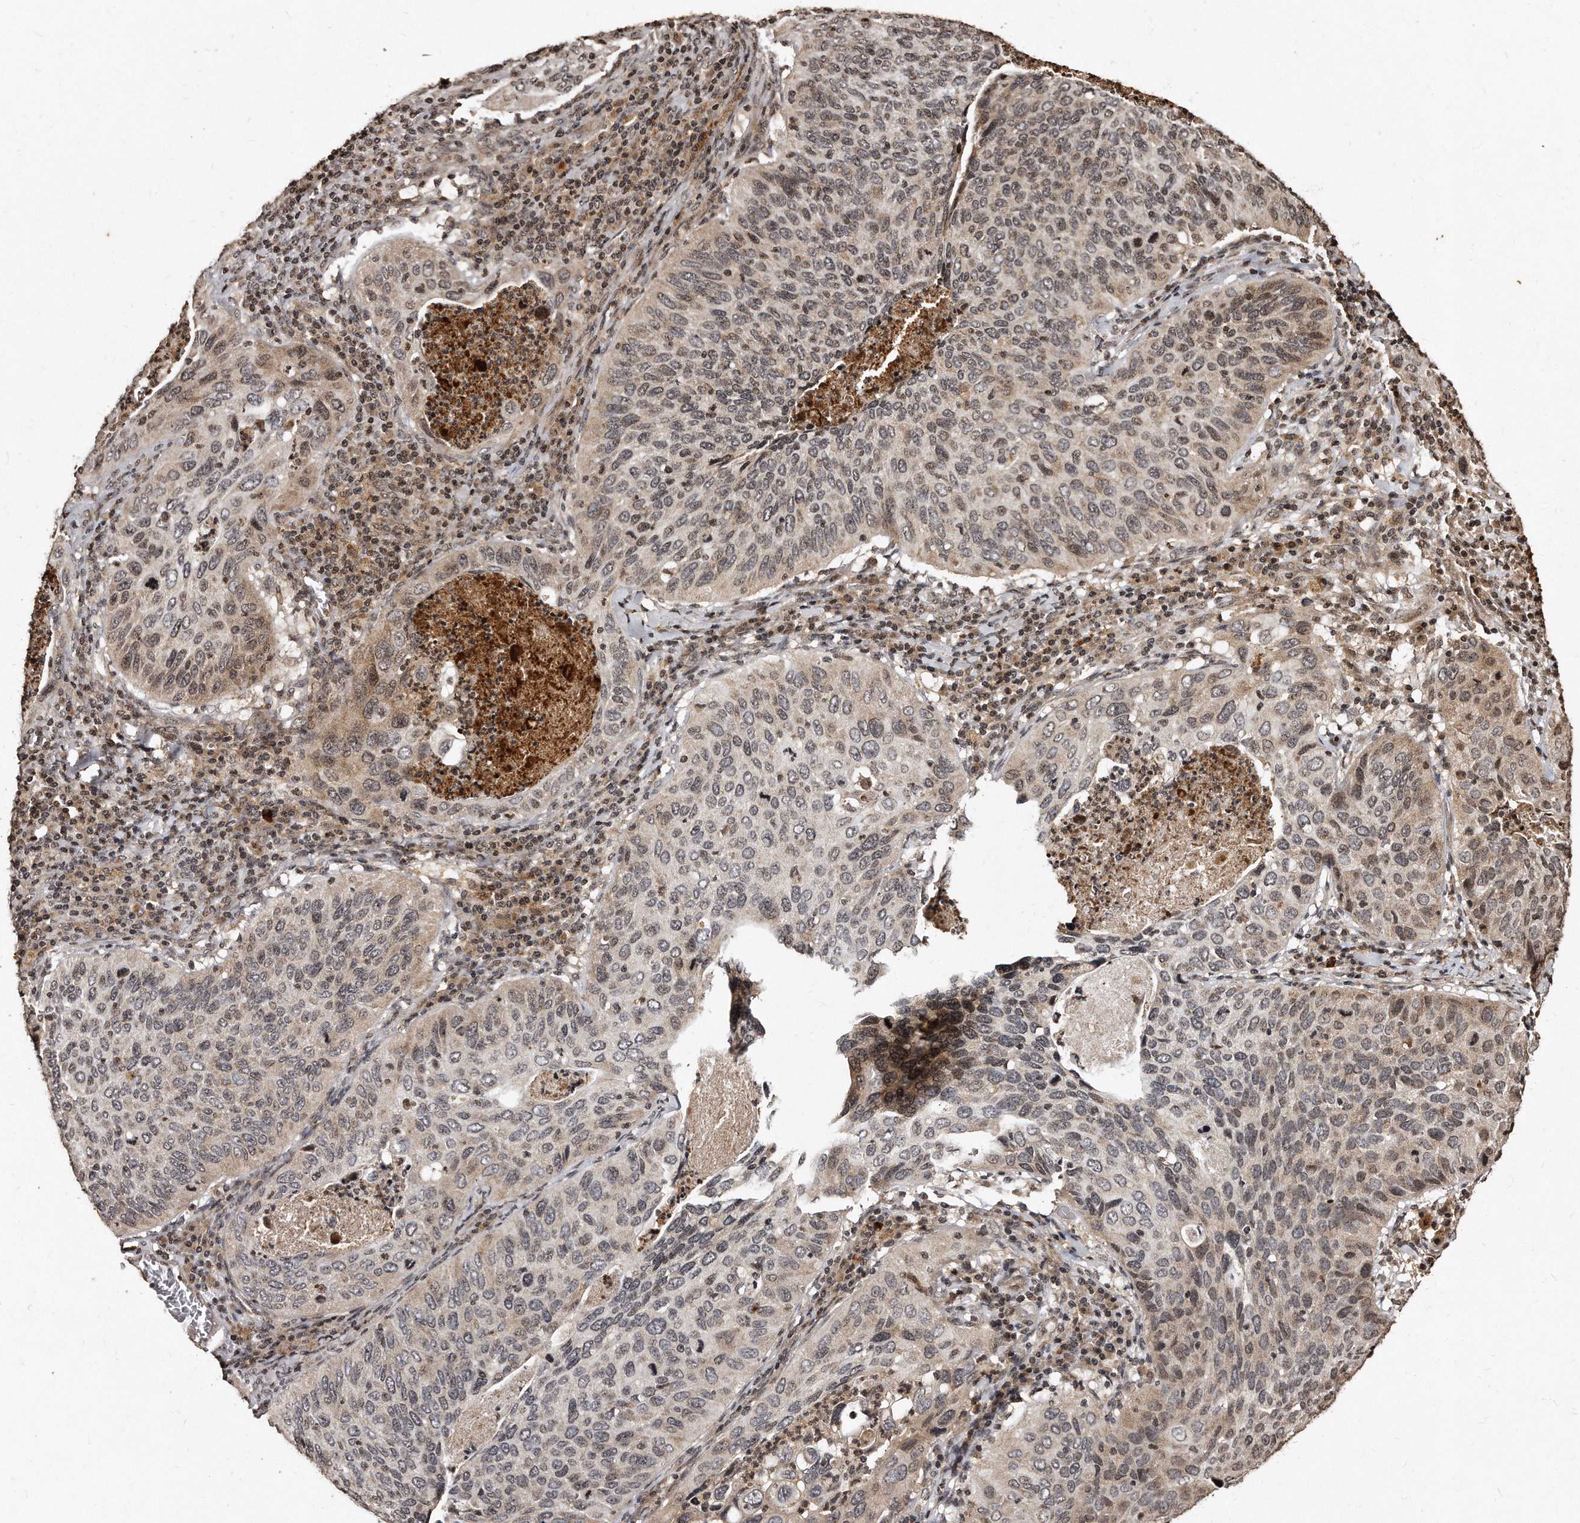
{"staining": {"intensity": "weak", "quantity": "25%-75%", "location": "cytoplasmic/membranous,nuclear"}, "tissue": "cervical cancer", "cell_type": "Tumor cells", "image_type": "cancer", "snomed": [{"axis": "morphology", "description": "Squamous cell carcinoma, NOS"}, {"axis": "topography", "description": "Cervix"}], "caption": "An IHC micrograph of neoplastic tissue is shown. Protein staining in brown highlights weak cytoplasmic/membranous and nuclear positivity in squamous cell carcinoma (cervical) within tumor cells.", "gene": "TSHR", "patient": {"sex": "female", "age": 38}}